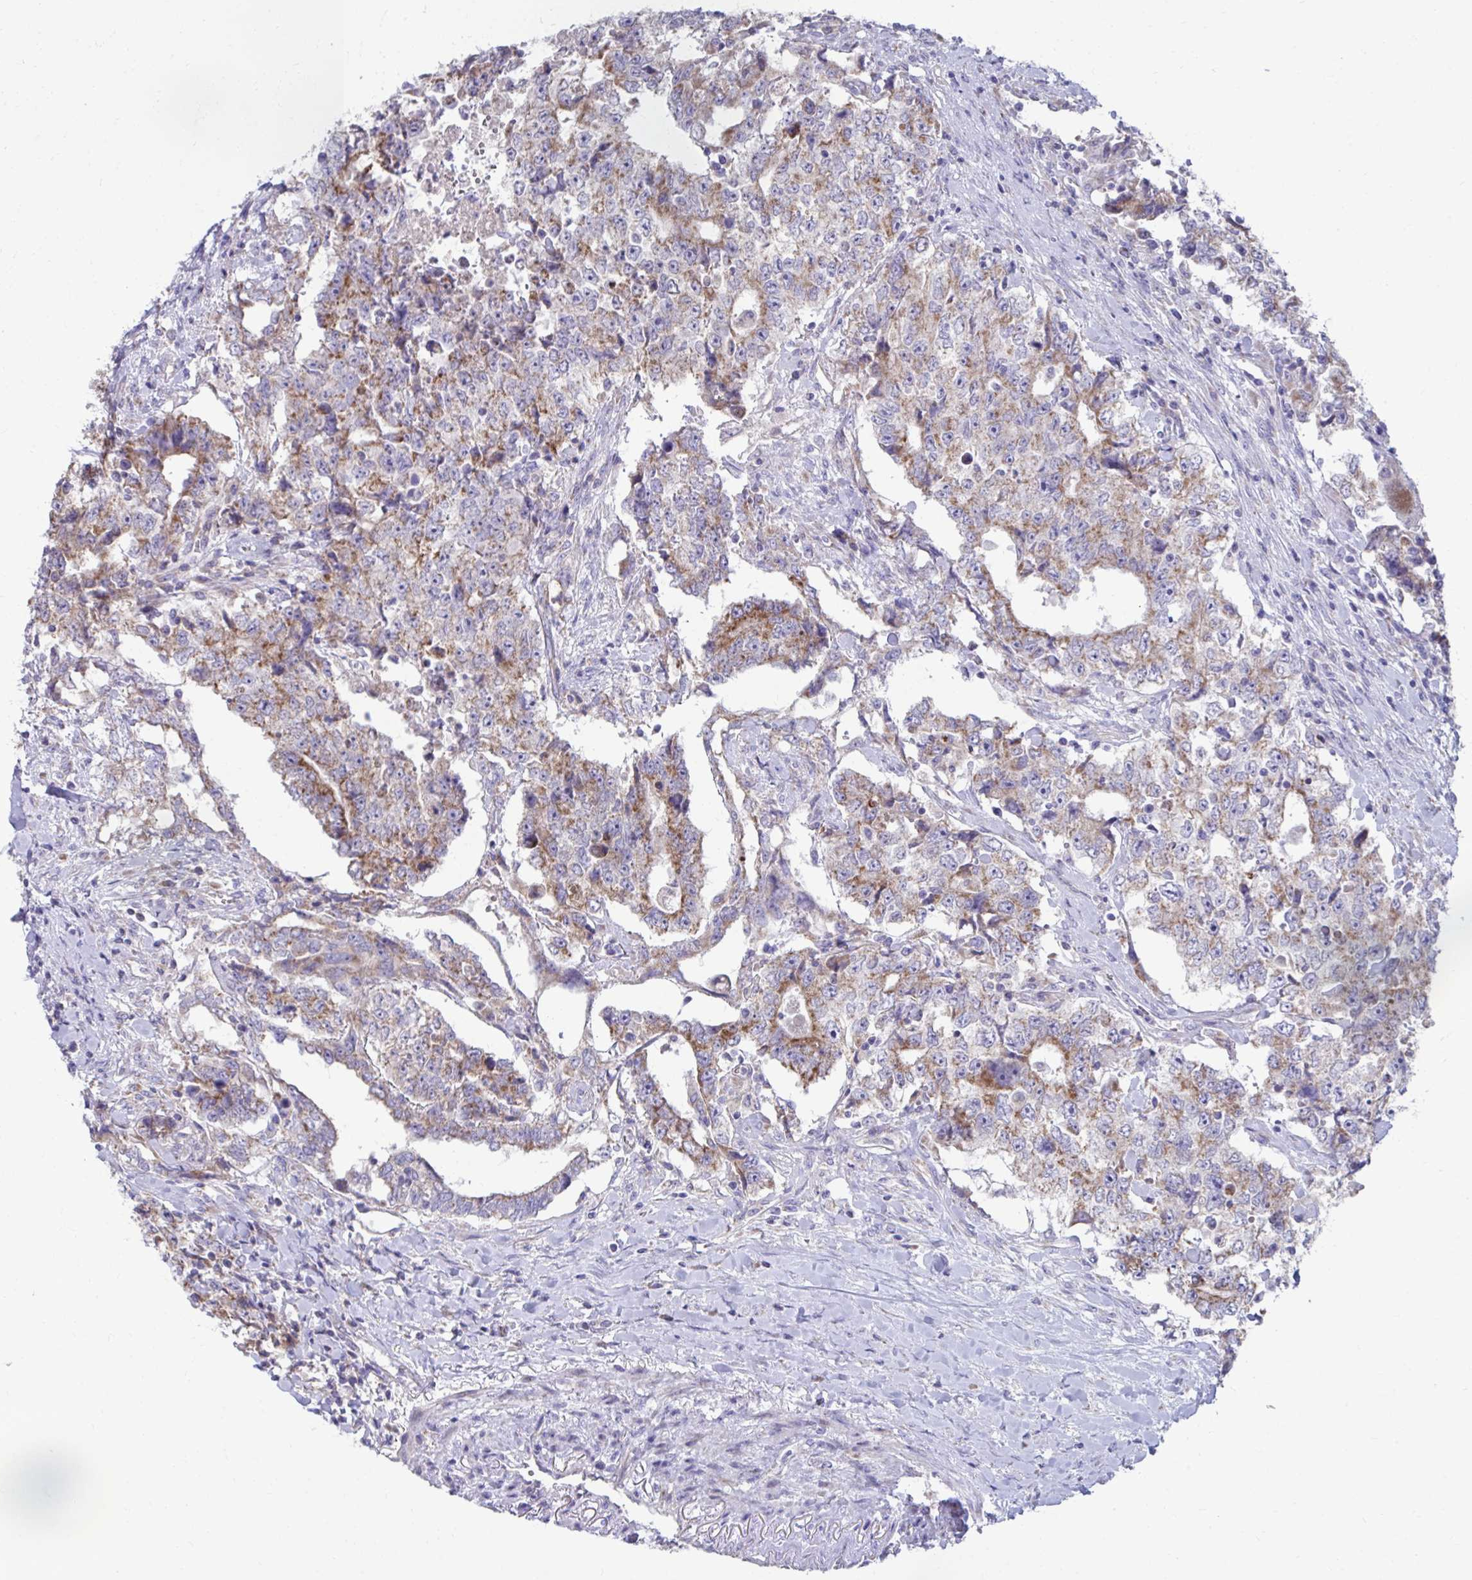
{"staining": {"intensity": "moderate", "quantity": "25%-75%", "location": "cytoplasmic/membranous"}, "tissue": "testis cancer", "cell_type": "Tumor cells", "image_type": "cancer", "snomed": [{"axis": "morphology", "description": "Carcinoma, Embryonal, NOS"}, {"axis": "topography", "description": "Testis"}], "caption": "The immunohistochemical stain highlights moderate cytoplasmic/membranous staining in tumor cells of testis embryonal carcinoma tissue. The protein is stained brown, and the nuclei are stained in blue (DAB IHC with brightfield microscopy, high magnification).", "gene": "LINGO4", "patient": {"sex": "male", "age": 24}}